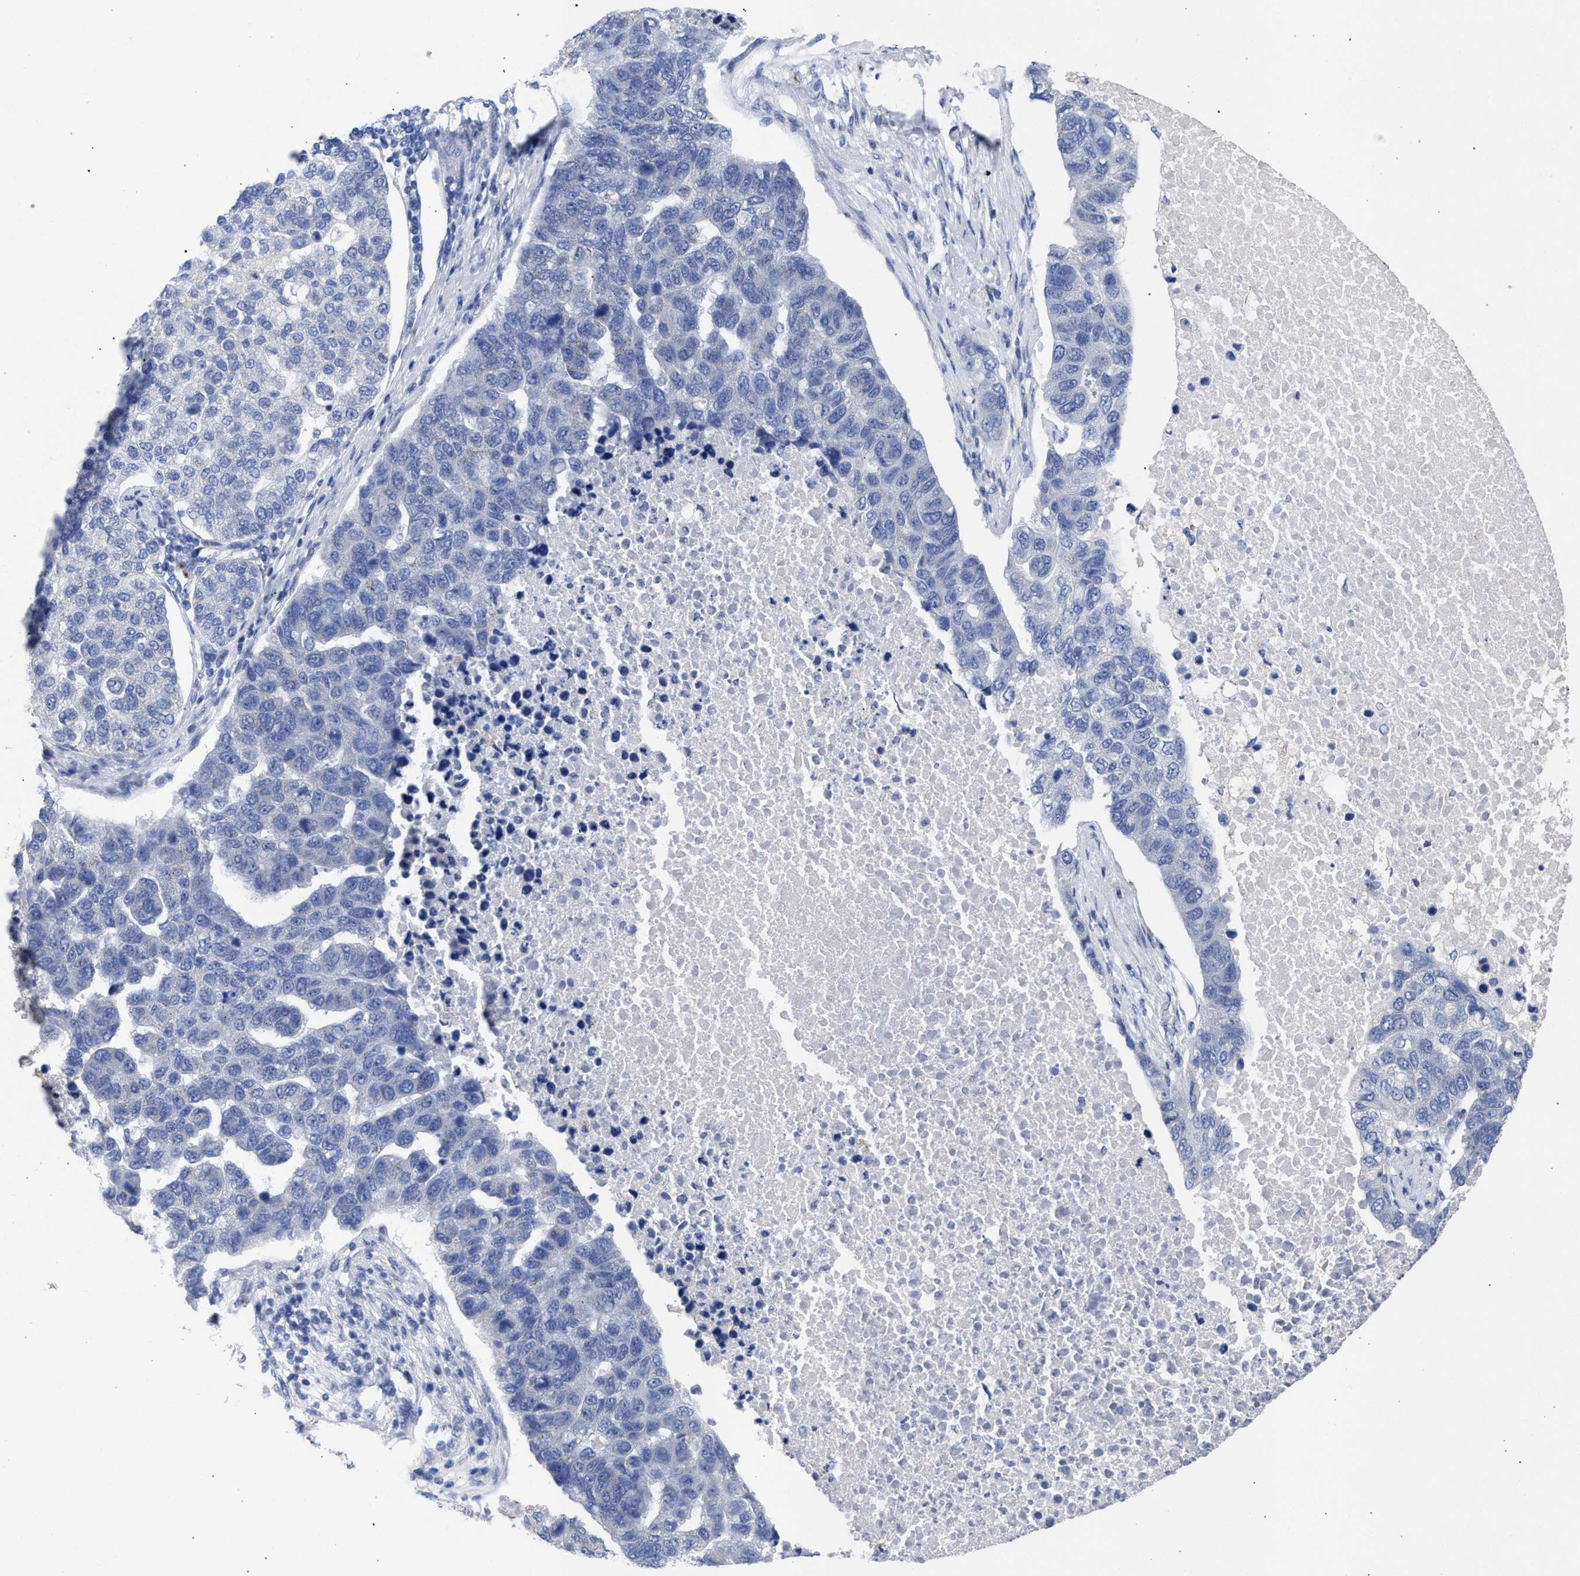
{"staining": {"intensity": "negative", "quantity": "none", "location": "none"}, "tissue": "pancreatic cancer", "cell_type": "Tumor cells", "image_type": "cancer", "snomed": [{"axis": "morphology", "description": "Adenocarcinoma, NOS"}, {"axis": "topography", "description": "Pancreas"}], "caption": "Pancreatic cancer (adenocarcinoma) was stained to show a protein in brown. There is no significant positivity in tumor cells.", "gene": "GOLGA2", "patient": {"sex": "female", "age": 61}}